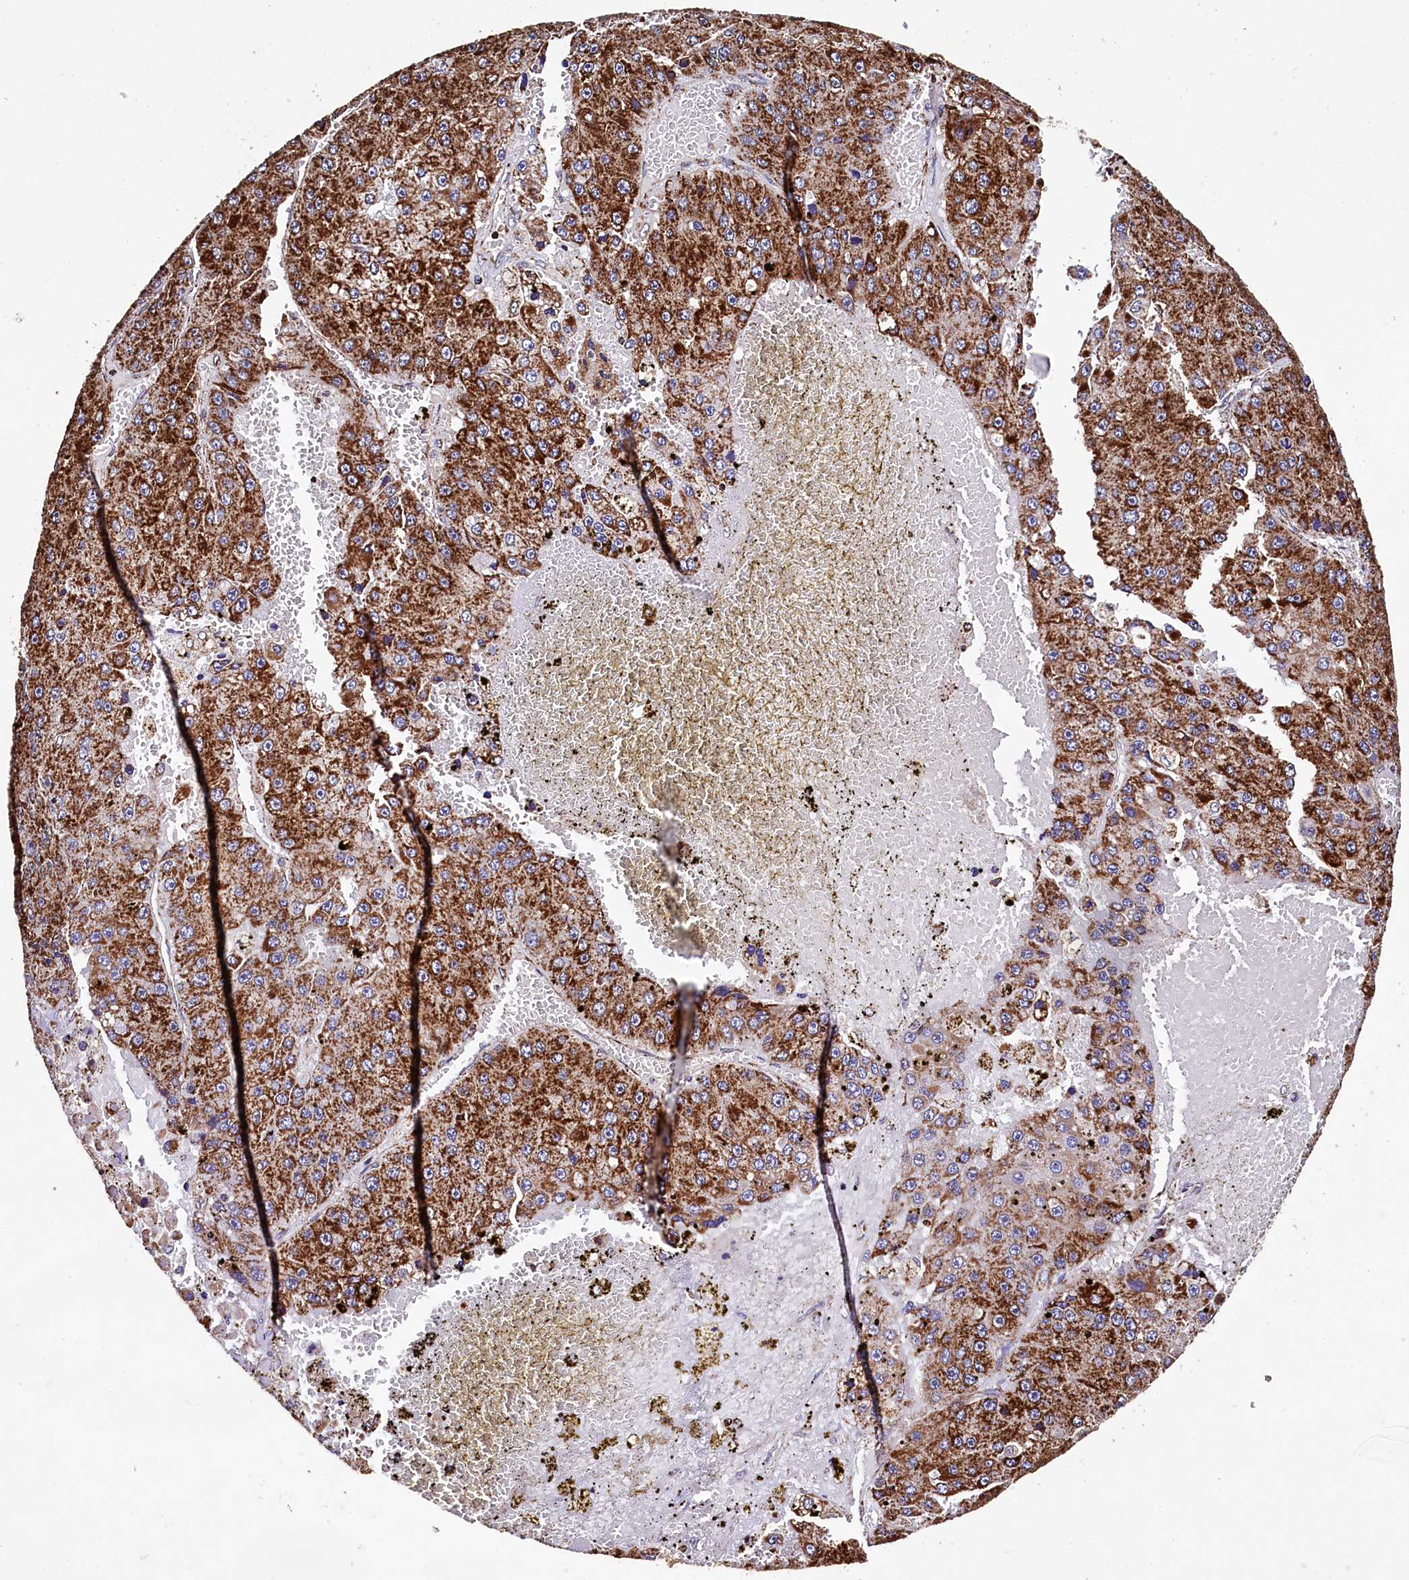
{"staining": {"intensity": "strong", "quantity": ">75%", "location": "cytoplasmic/membranous"}, "tissue": "liver cancer", "cell_type": "Tumor cells", "image_type": "cancer", "snomed": [{"axis": "morphology", "description": "Carcinoma, Hepatocellular, NOS"}, {"axis": "topography", "description": "Liver"}], "caption": "Brown immunohistochemical staining in liver cancer exhibits strong cytoplasmic/membranous staining in about >75% of tumor cells. (DAB (3,3'-diaminobenzidine) IHC with brightfield microscopy, high magnification).", "gene": "KLC2", "patient": {"sex": "female", "age": 73}}